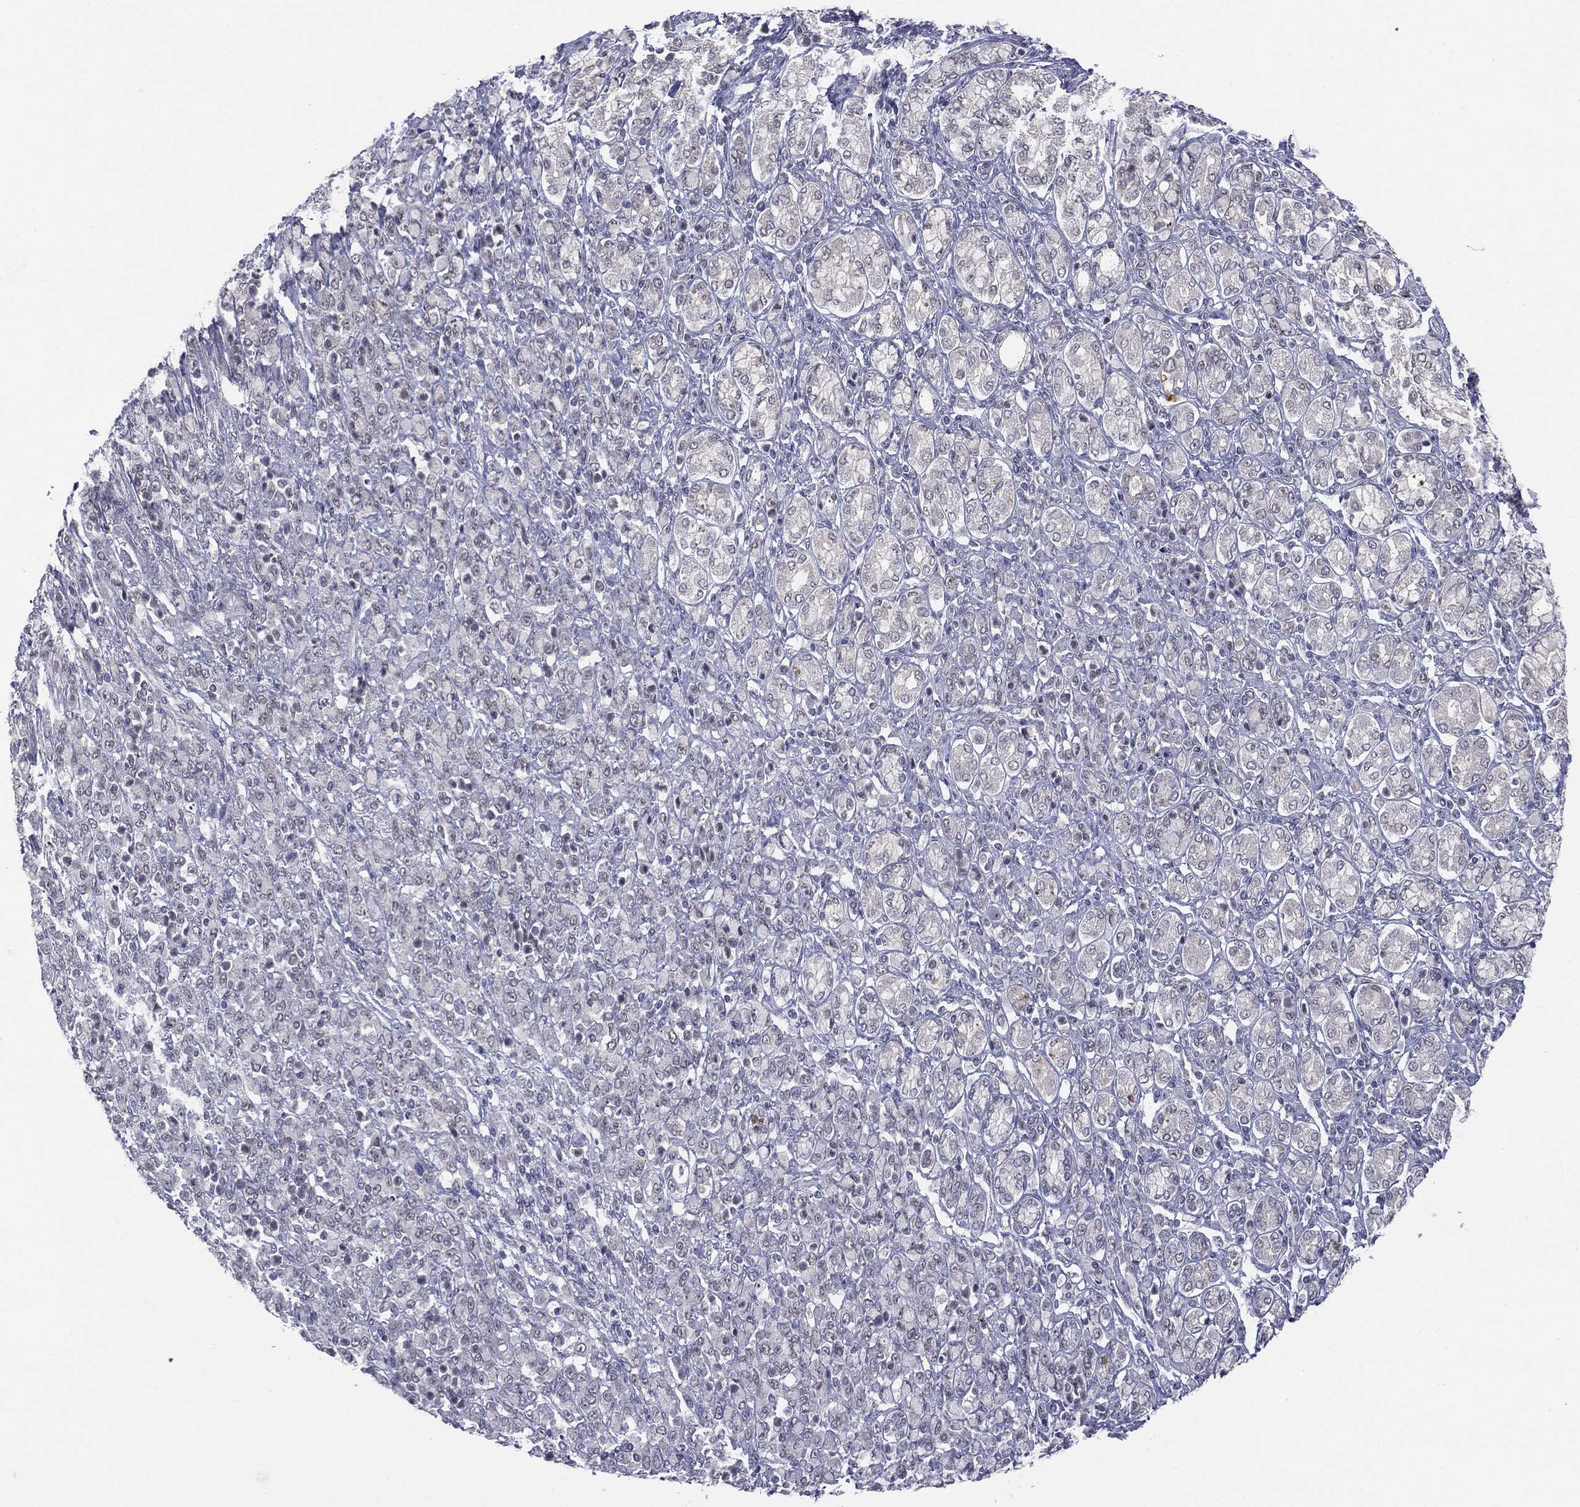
{"staining": {"intensity": "negative", "quantity": "none", "location": "none"}, "tissue": "stomach cancer", "cell_type": "Tumor cells", "image_type": "cancer", "snomed": [{"axis": "morphology", "description": "Normal tissue, NOS"}, {"axis": "morphology", "description": "Adenocarcinoma, NOS"}, {"axis": "topography", "description": "Stomach"}], "caption": "This is an IHC image of stomach cancer. There is no staining in tumor cells.", "gene": "SLC5A5", "patient": {"sex": "female", "age": 79}}